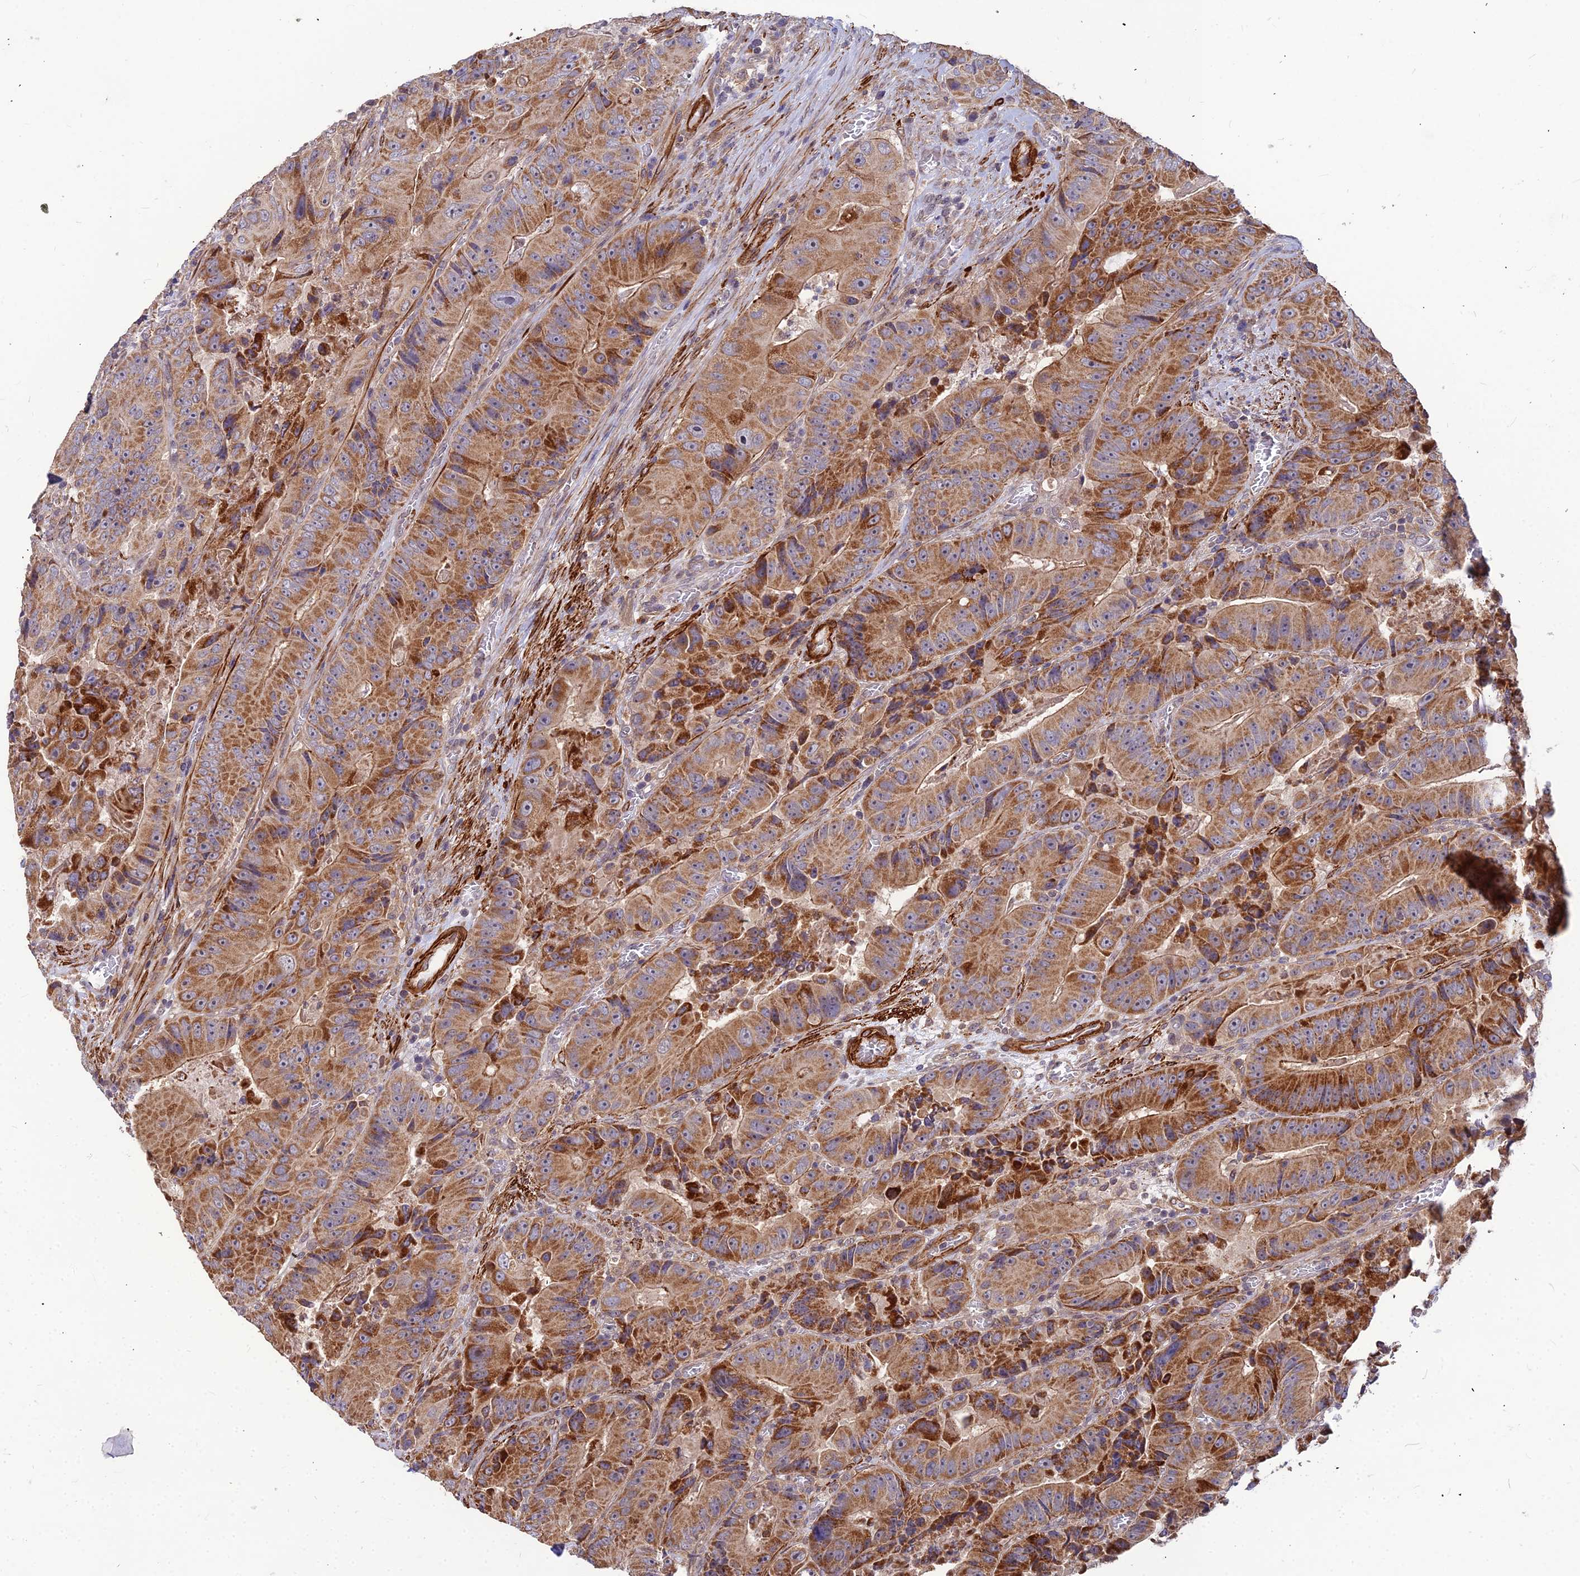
{"staining": {"intensity": "moderate", "quantity": ">75%", "location": "cytoplasmic/membranous"}, "tissue": "colorectal cancer", "cell_type": "Tumor cells", "image_type": "cancer", "snomed": [{"axis": "morphology", "description": "Adenocarcinoma, NOS"}, {"axis": "topography", "description": "Colon"}], "caption": "This micrograph demonstrates immunohistochemistry (IHC) staining of colorectal cancer, with medium moderate cytoplasmic/membranous expression in about >75% of tumor cells.", "gene": "LEKR1", "patient": {"sex": "female", "age": 86}}